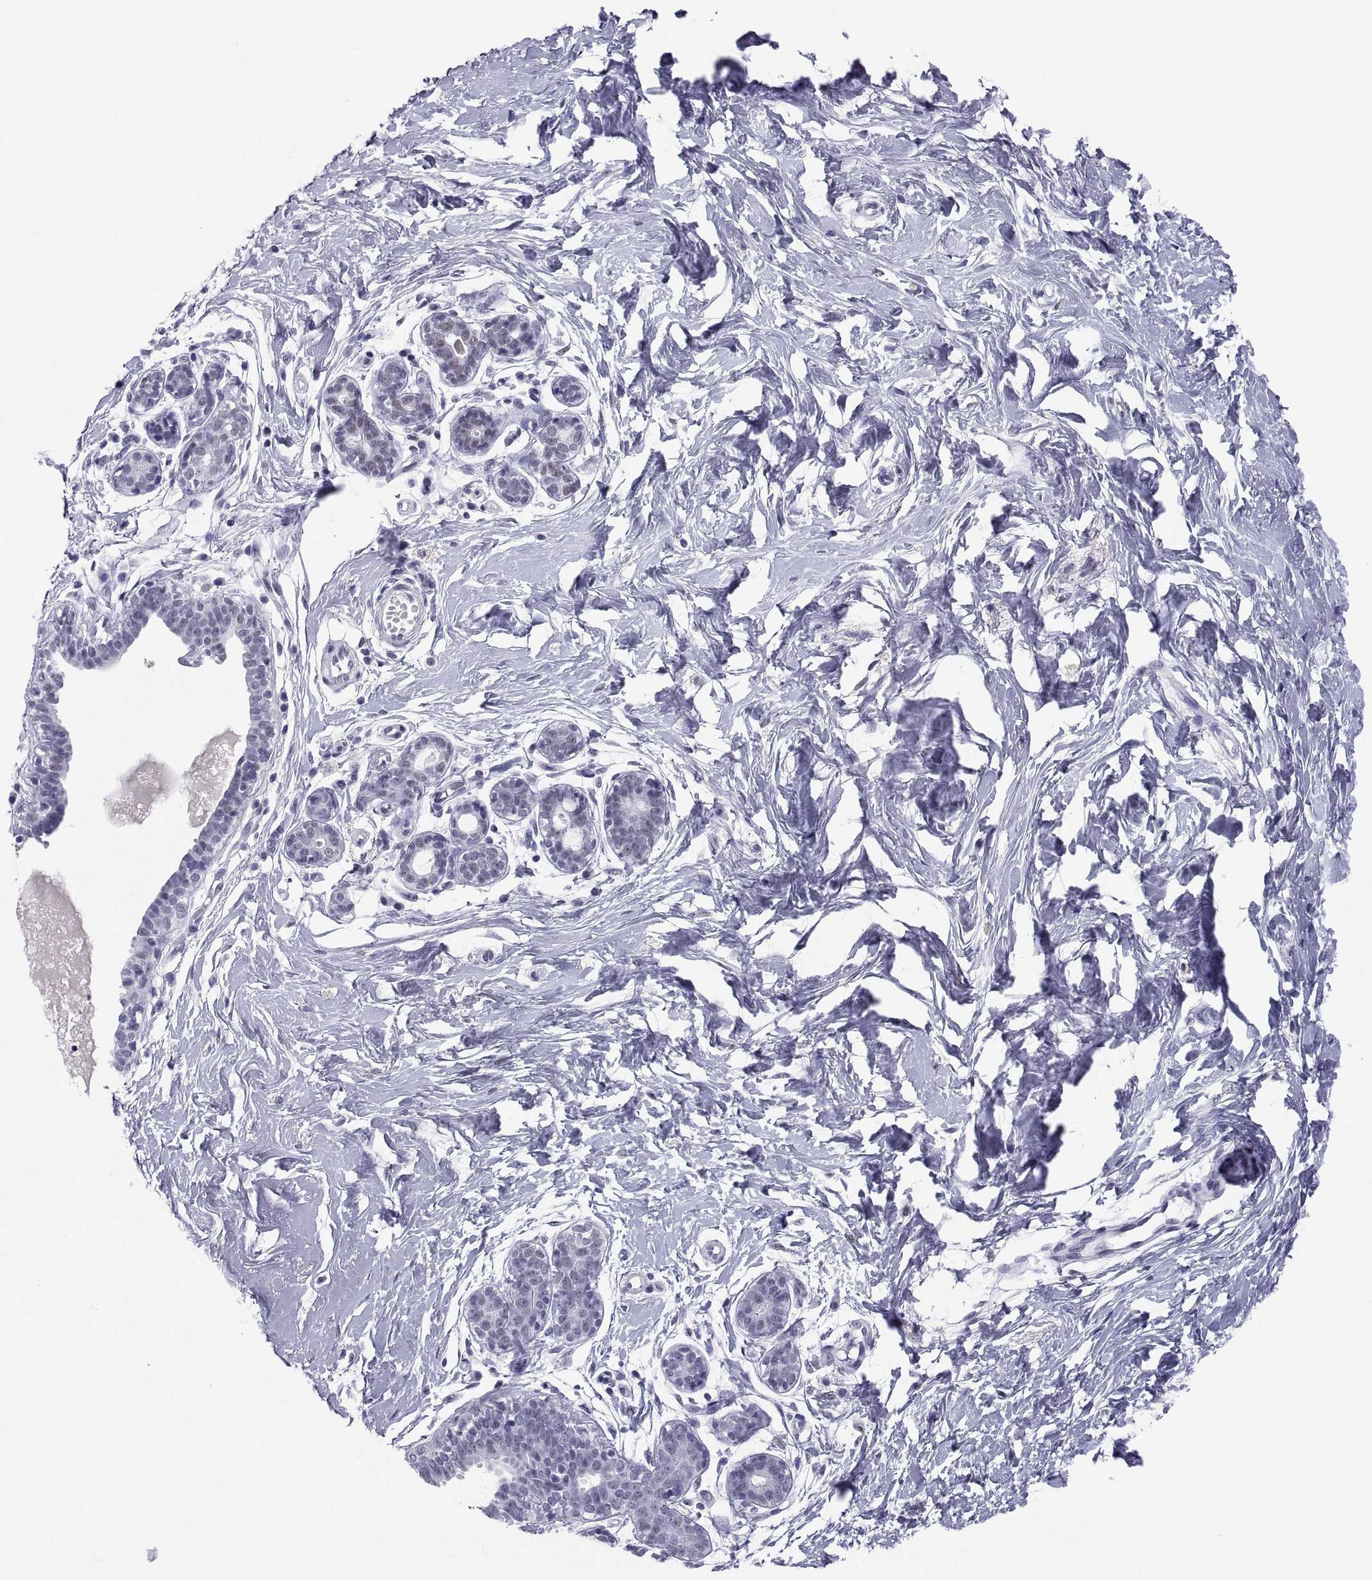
{"staining": {"intensity": "negative", "quantity": "none", "location": "none"}, "tissue": "breast", "cell_type": "Adipocytes", "image_type": "normal", "snomed": [{"axis": "morphology", "description": "Normal tissue, NOS"}, {"axis": "topography", "description": "Breast"}], "caption": "This is an immunohistochemistry photomicrograph of benign breast. There is no staining in adipocytes.", "gene": "NEUROD6", "patient": {"sex": "female", "age": 37}}